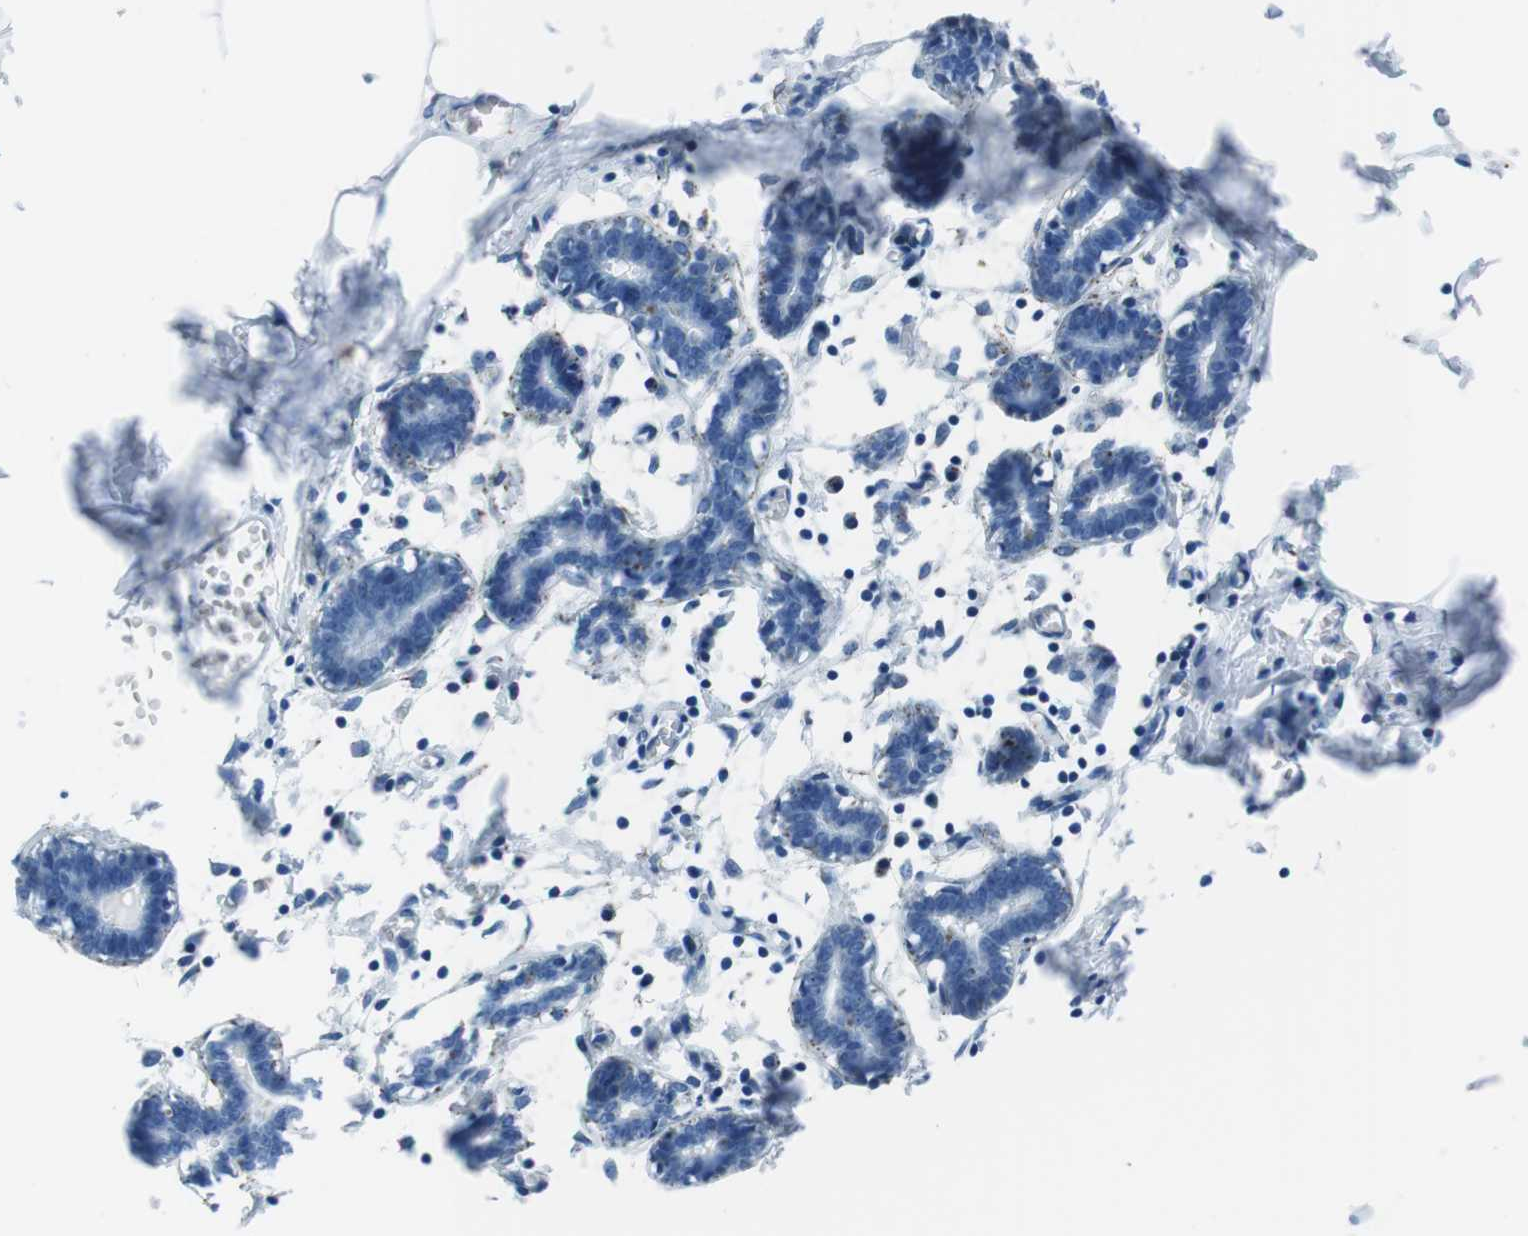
{"staining": {"intensity": "negative", "quantity": "none", "location": "none"}, "tissue": "breast", "cell_type": "Glandular cells", "image_type": "normal", "snomed": [{"axis": "morphology", "description": "Normal tissue, NOS"}, {"axis": "topography", "description": "Breast"}], "caption": "Glandular cells show no significant staining in benign breast. The staining is performed using DAB (3,3'-diaminobenzidine) brown chromogen with nuclei counter-stained in using hematoxylin.", "gene": "SCARB2", "patient": {"sex": "female", "age": 27}}